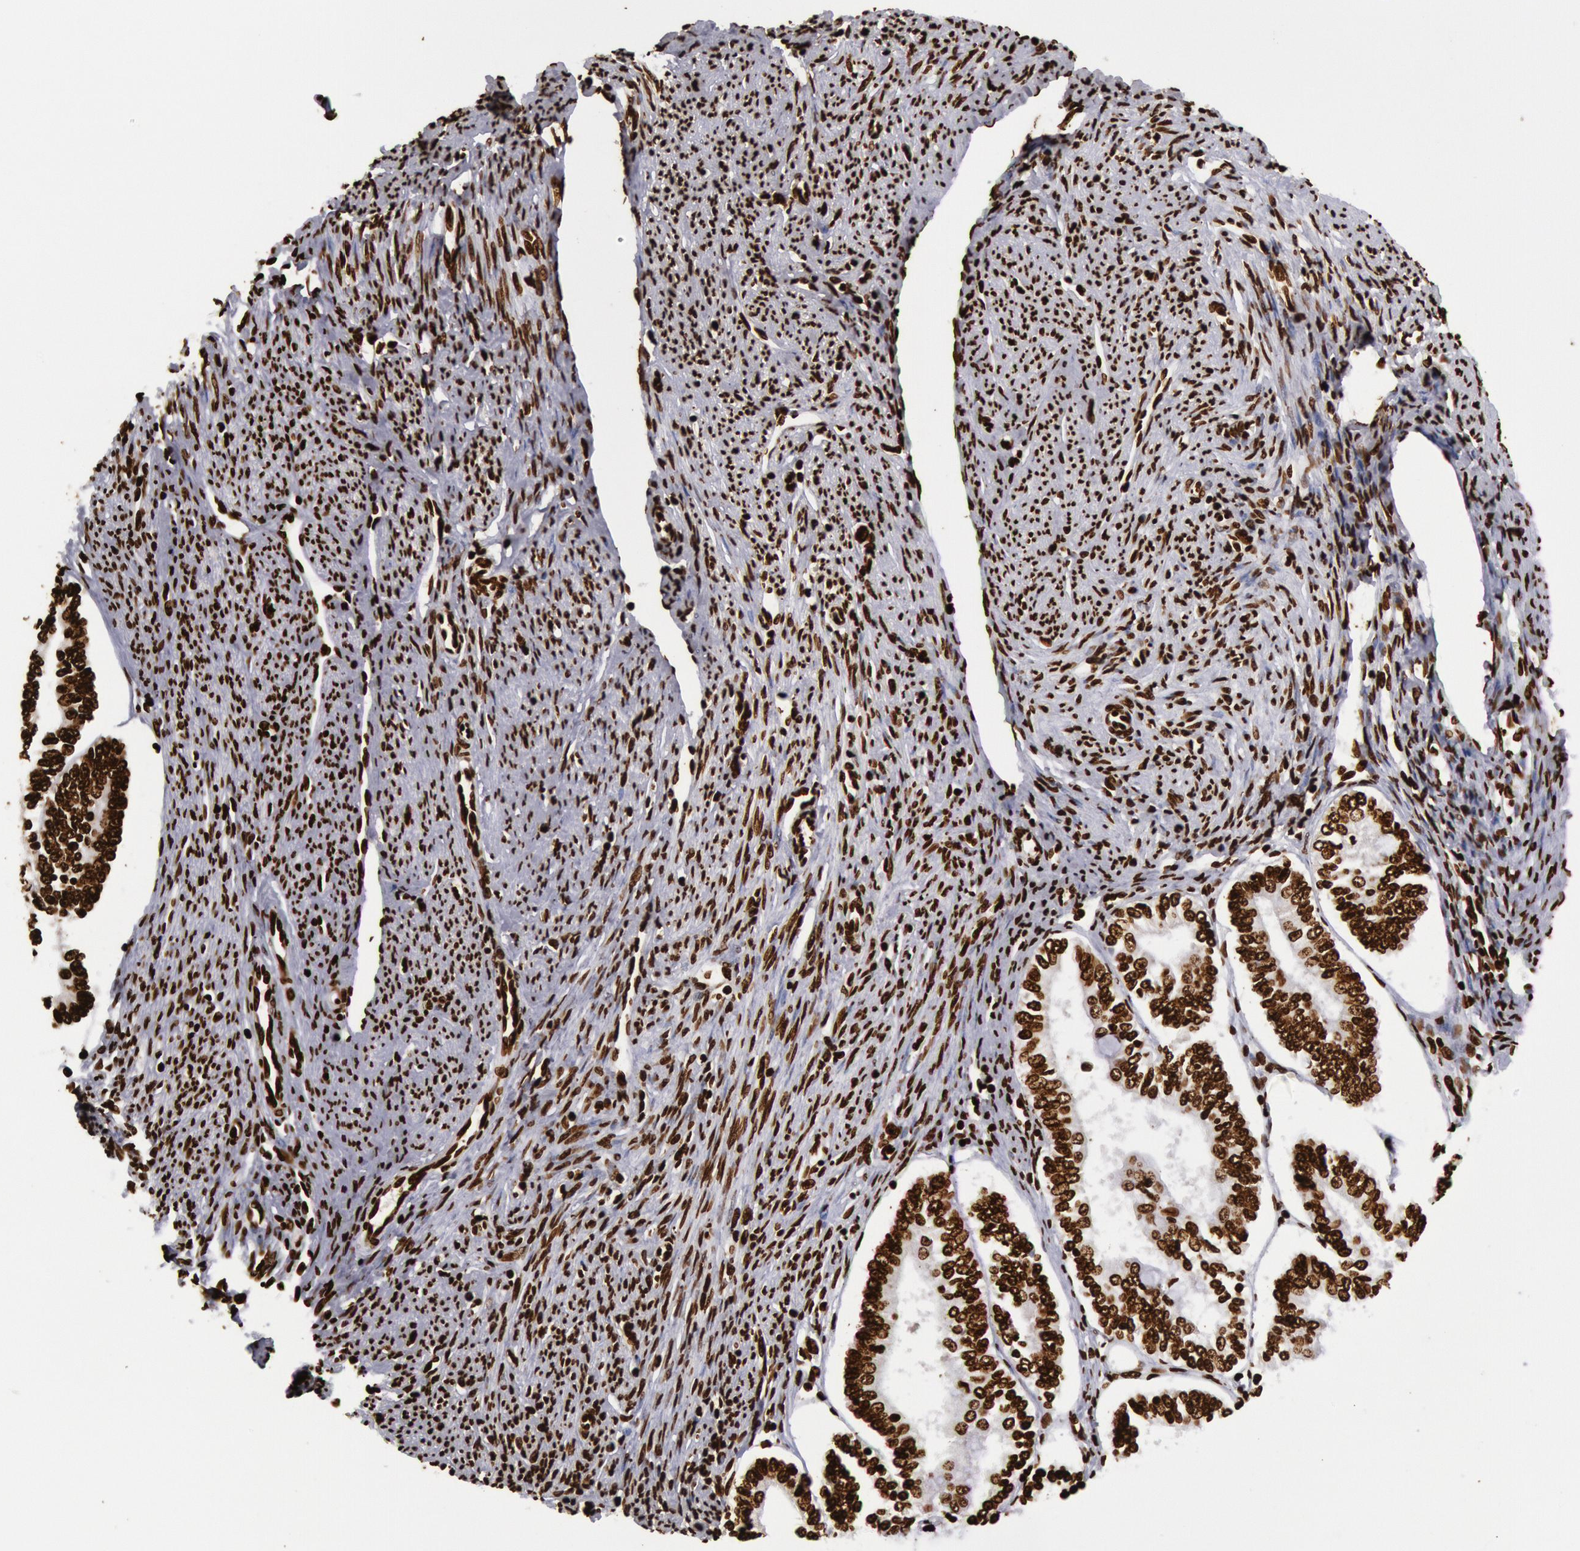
{"staining": {"intensity": "strong", "quantity": ">75%", "location": "nuclear"}, "tissue": "endometrial cancer", "cell_type": "Tumor cells", "image_type": "cancer", "snomed": [{"axis": "morphology", "description": "Adenocarcinoma, NOS"}, {"axis": "topography", "description": "Endometrium"}], "caption": "Strong nuclear expression is present in about >75% of tumor cells in endometrial adenocarcinoma.", "gene": "H3-4", "patient": {"sex": "female", "age": 75}}